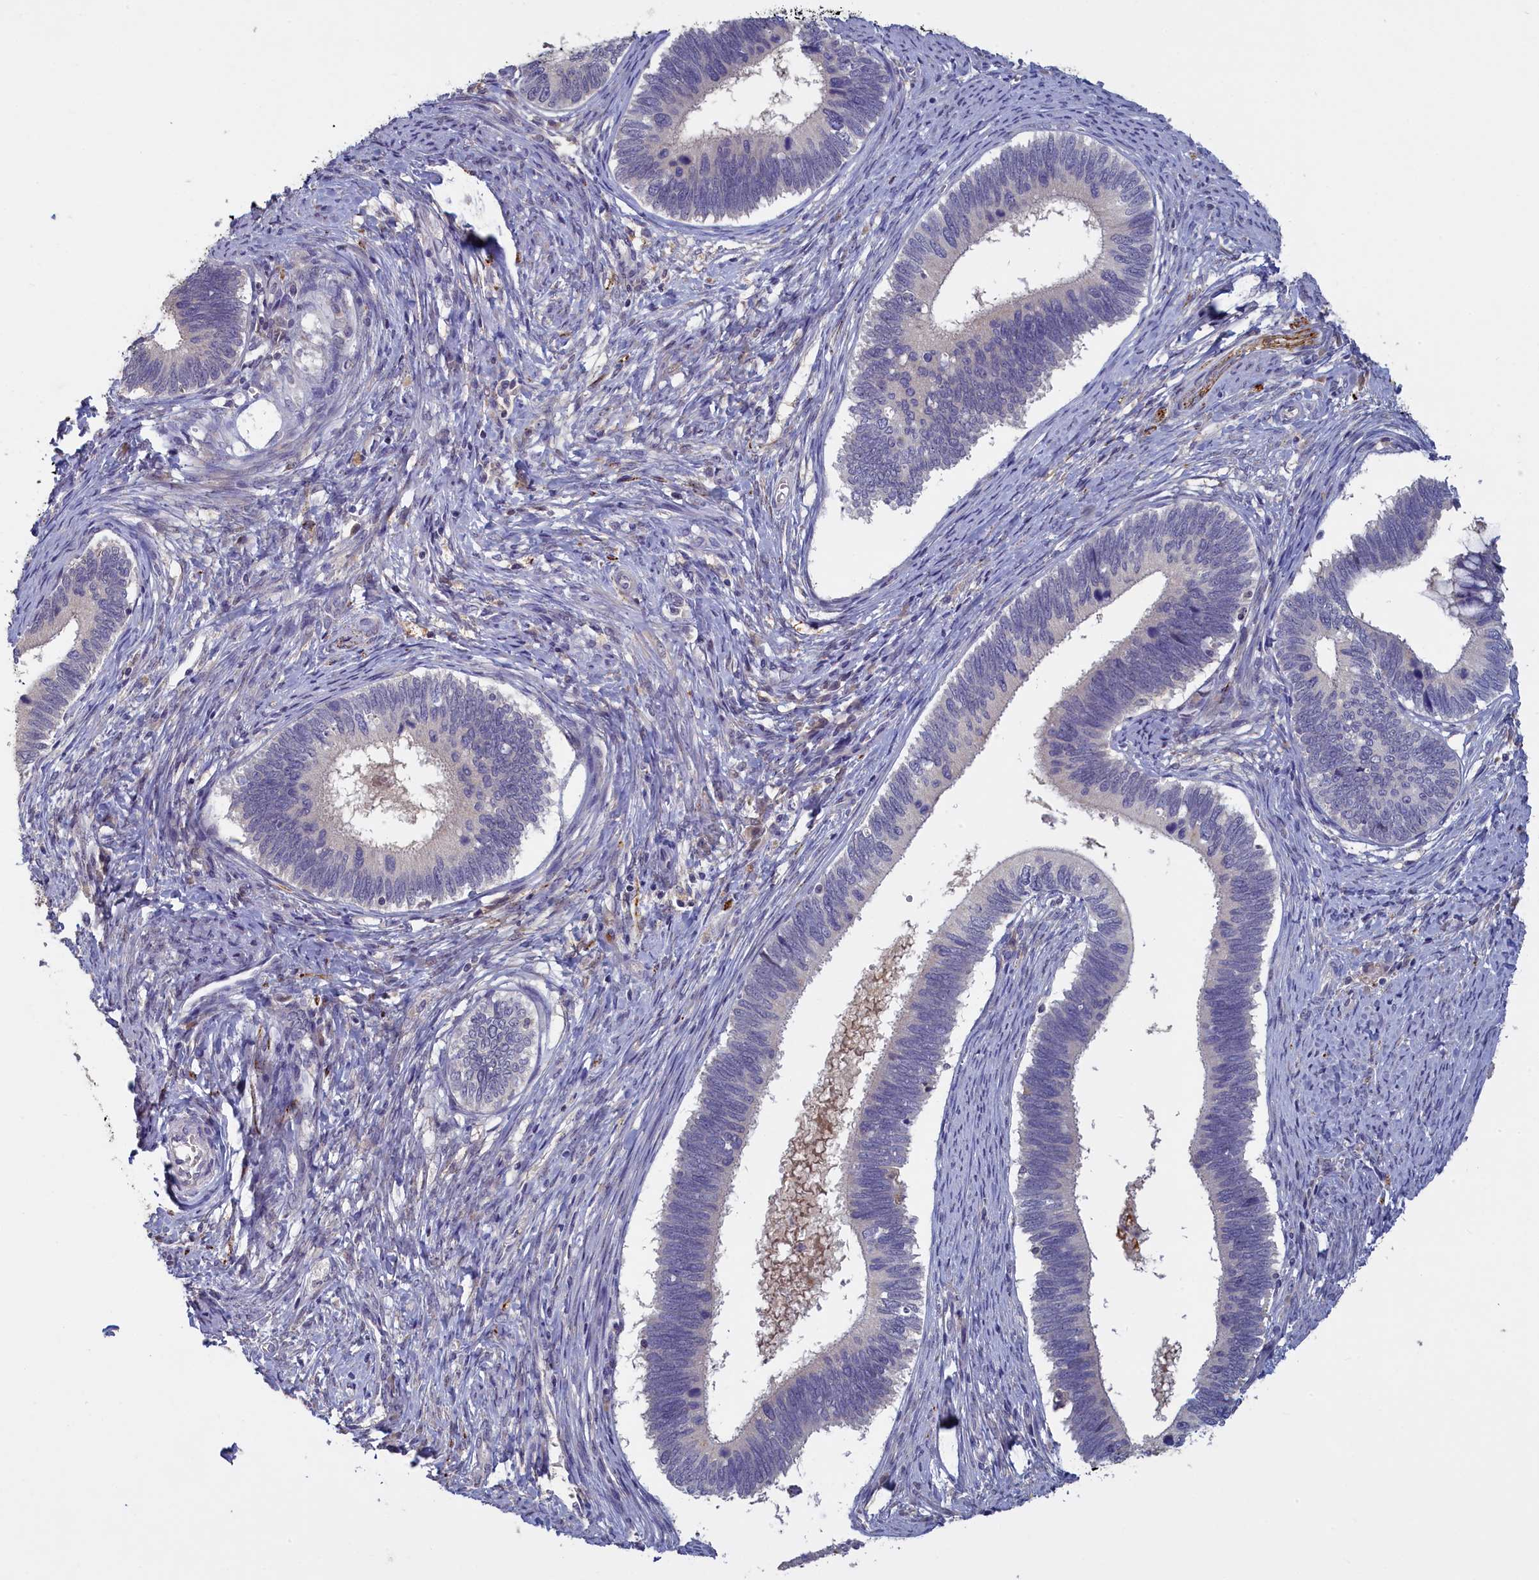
{"staining": {"intensity": "negative", "quantity": "none", "location": "none"}, "tissue": "cervical cancer", "cell_type": "Tumor cells", "image_type": "cancer", "snomed": [{"axis": "morphology", "description": "Adenocarcinoma, NOS"}, {"axis": "topography", "description": "Cervix"}], "caption": "Cervical cancer (adenocarcinoma) was stained to show a protein in brown. There is no significant positivity in tumor cells.", "gene": "UCHL3", "patient": {"sex": "female", "age": 42}}